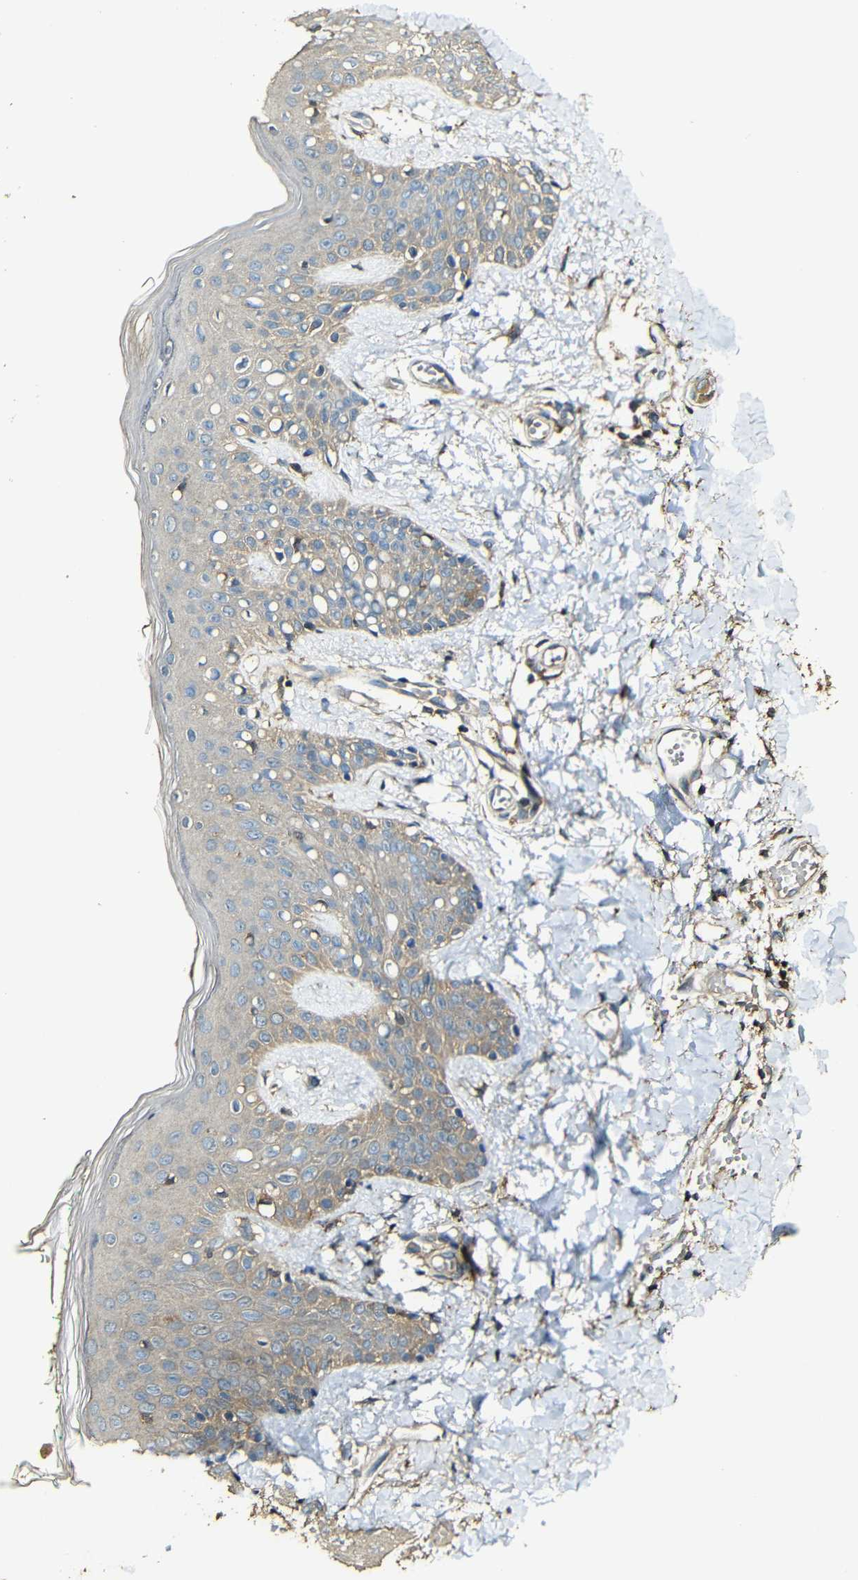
{"staining": {"intensity": "moderate", "quantity": ">75%", "location": "cytoplasmic/membranous"}, "tissue": "skin", "cell_type": "Fibroblasts", "image_type": "normal", "snomed": [{"axis": "morphology", "description": "Normal tissue, NOS"}, {"axis": "topography", "description": "Skin"}], "caption": "Immunohistochemistry of normal human skin displays medium levels of moderate cytoplasmic/membranous staining in approximately >75% of fibroblasts.", "gene": "CASP8", "patient": {"sex": "male", "age": 16}}